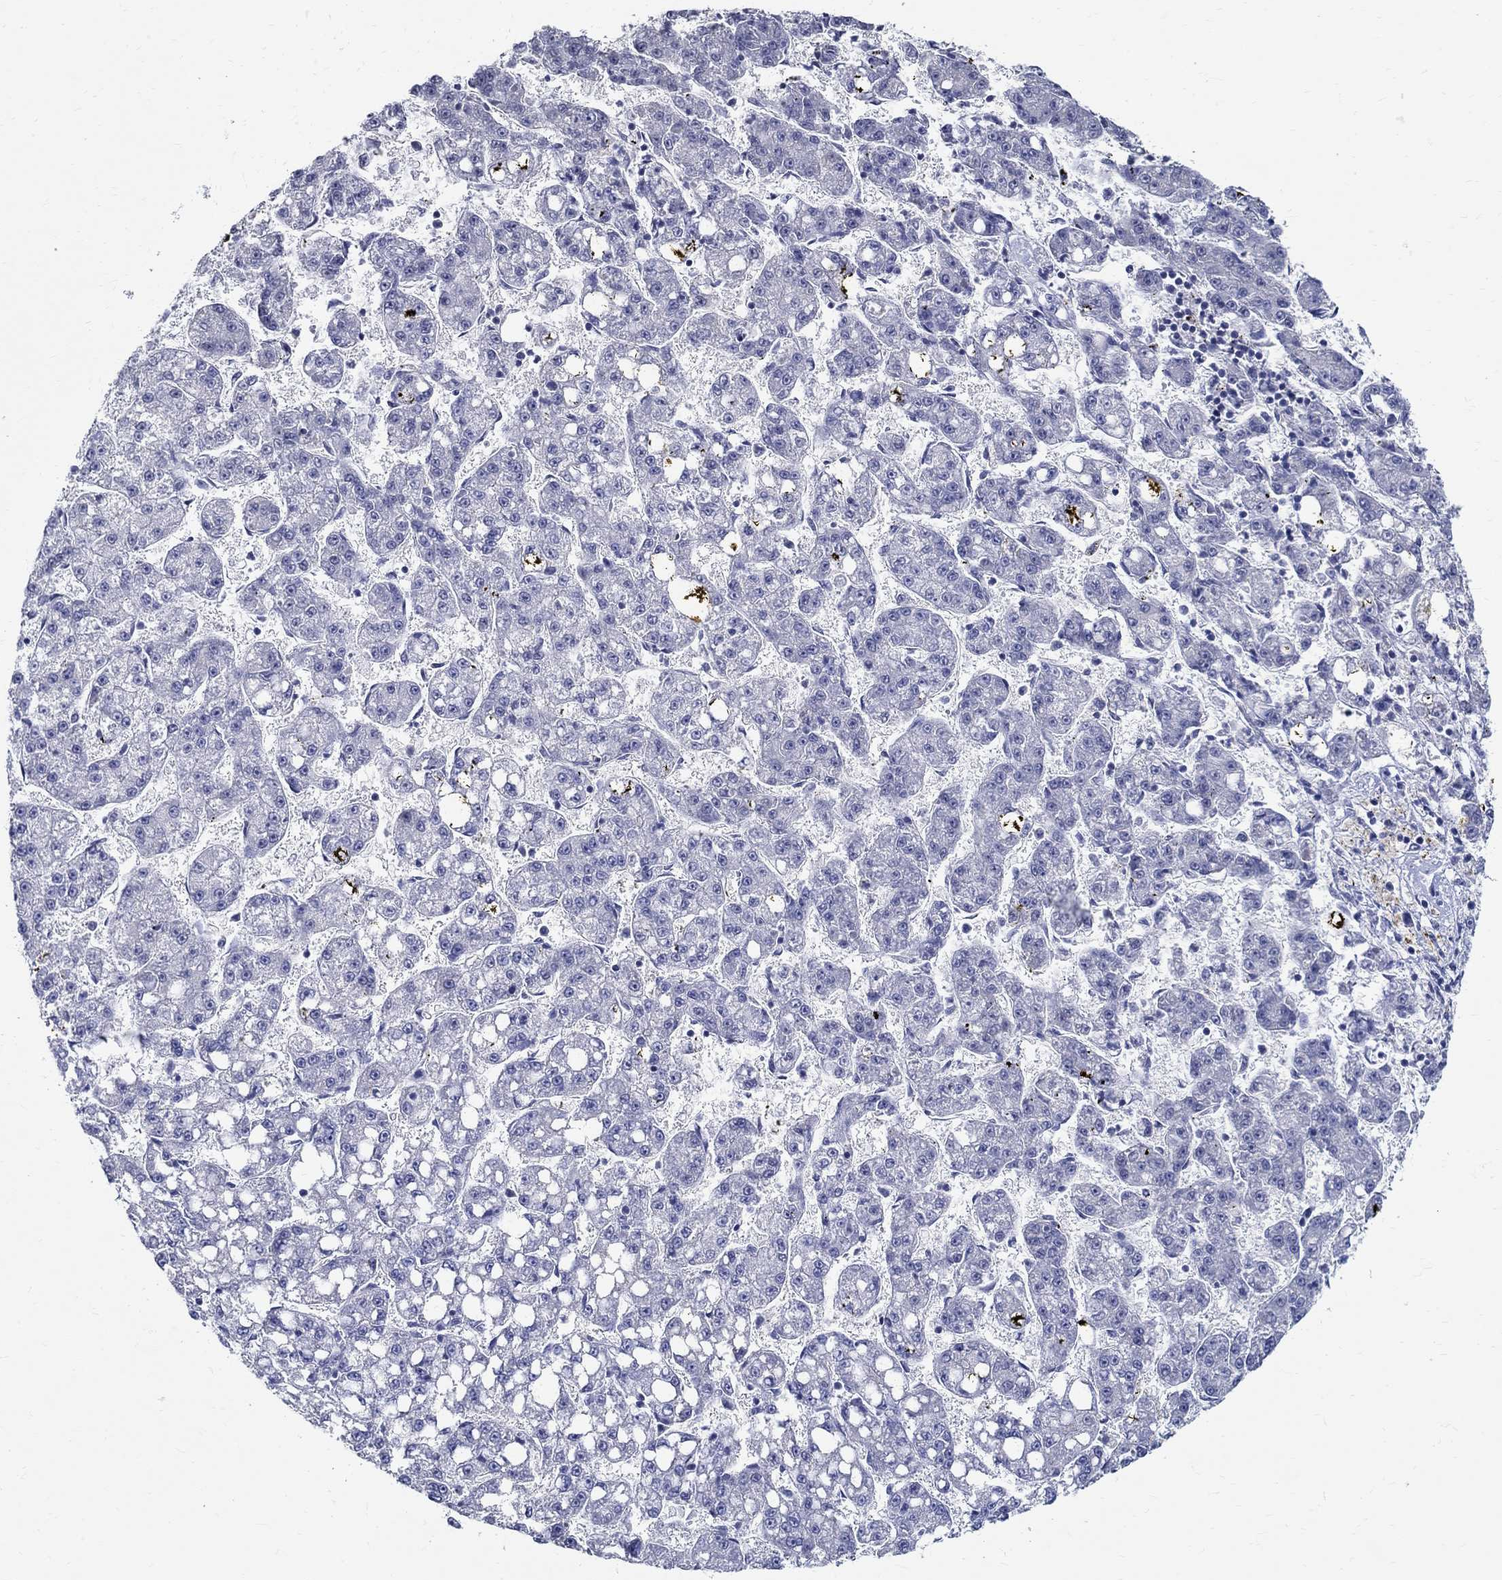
{"staining": {"intensity": "negative", "quantity": "none", "location": "none"}, "tissue": "liver cancer", "cell_type": "Tumor cells", "image_type": "cancer", "snomed": [{"axis": "morphology", "description": "Carcinoma, Hepatocellular, NOS"}, {"axis": "topography", "description": "Liver"}], "caption": "An IHC histopathology image of hepatocellular carcinoma (liver) is shown. There is no staining in tumor cells of hepatocellular carcinoma (liver).", "gene": "CETN1", "patient": {"sex": "female", "age": 65}}